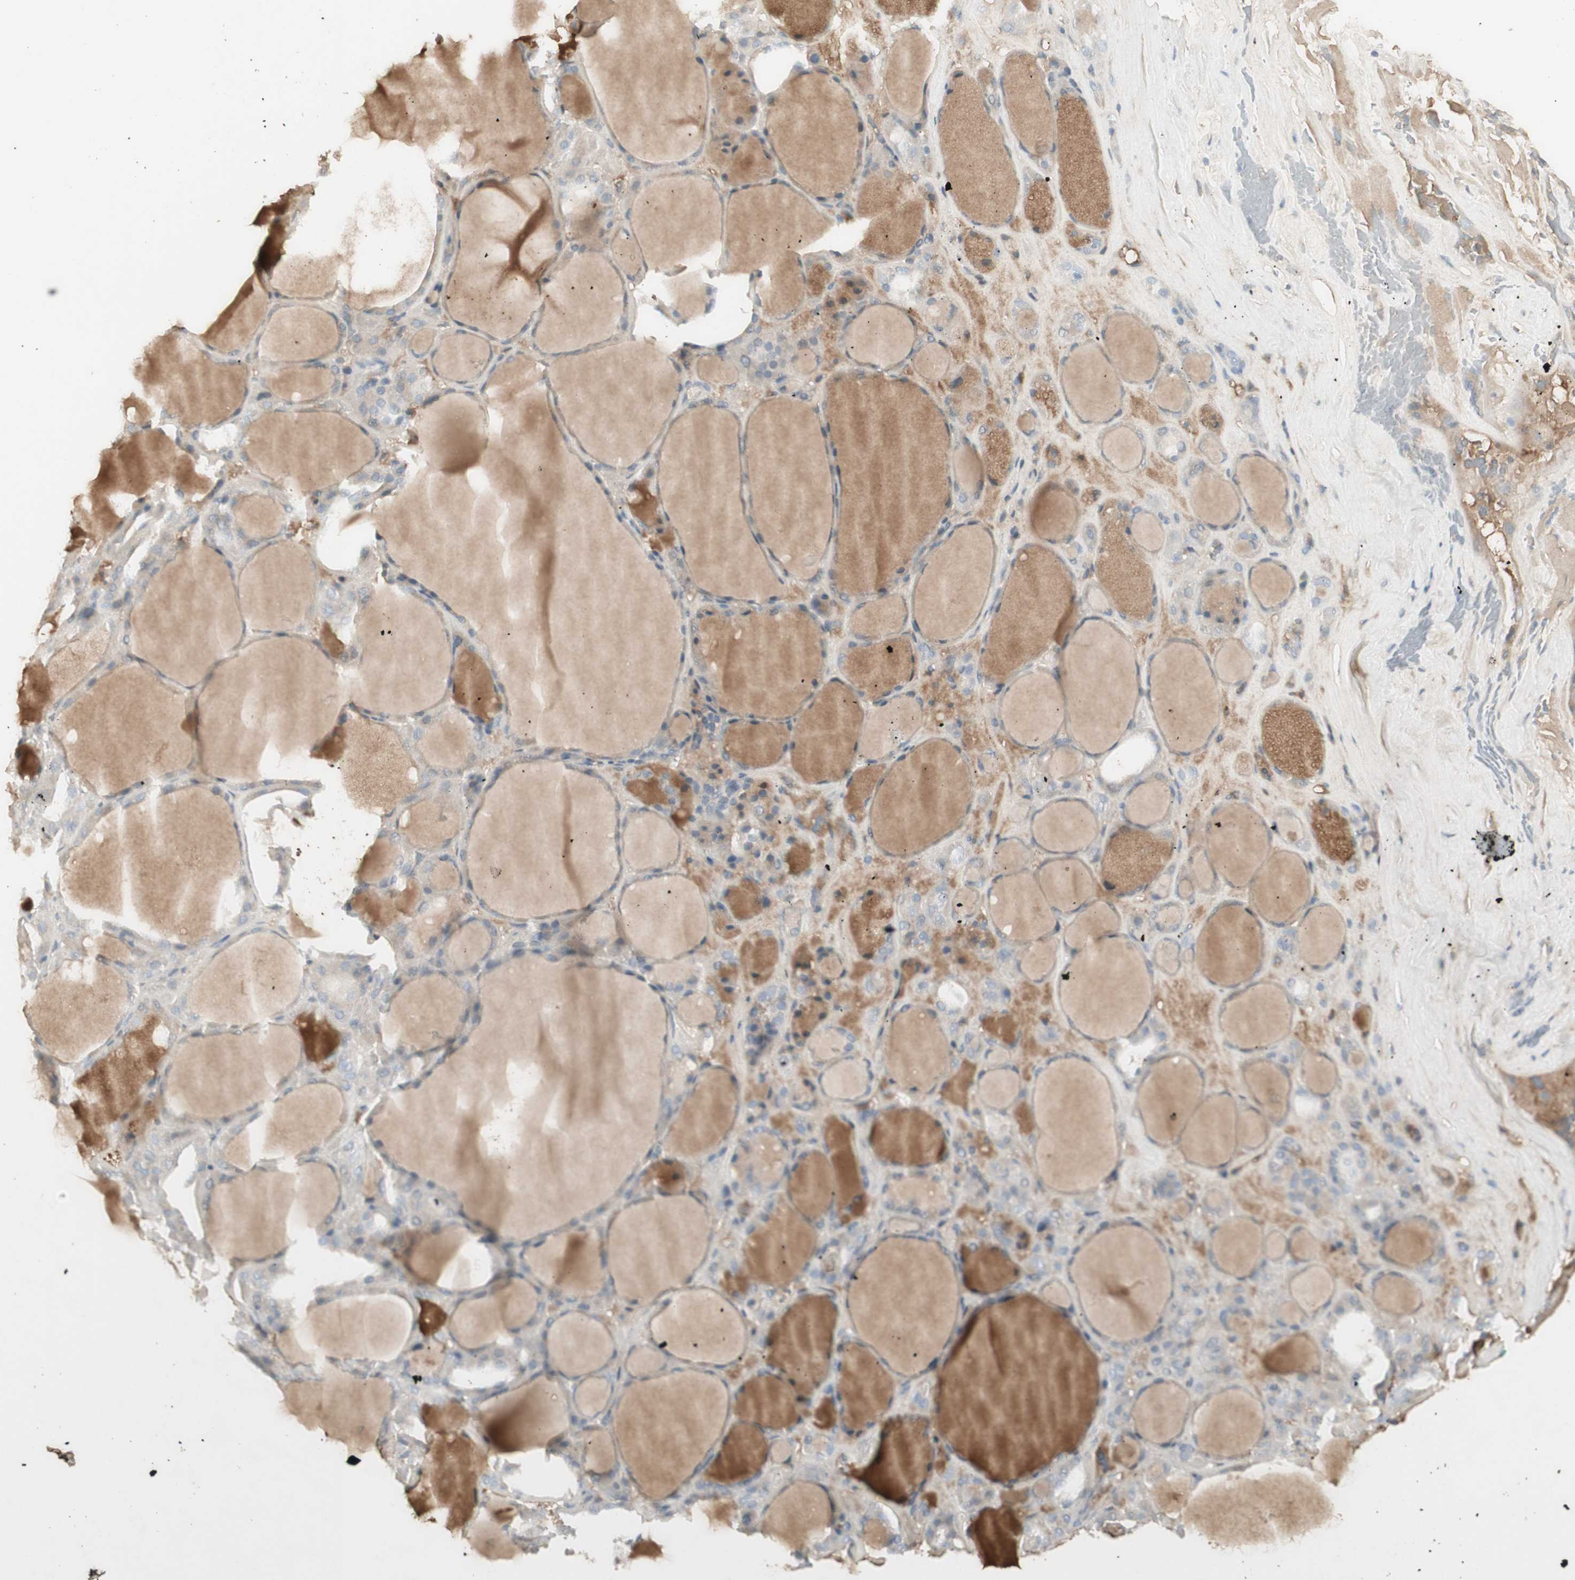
{"staining": {"intensity": "negative", "quantity": "none", "location": "none"}, "tissue": "thyroid gland", "cell_type": "Glandular cells", "image_type": "normal", "snomed": [{"axis": "morphology", "description": "Normal tissue, NOS"}, {"axis": "morphology", "description": "Carcinoma, NOS"}, {"axis": "topography", "description": "Thyroid gland"}], "caption": "A micrograph of human thyroid gland is negative for staining in glandular cells. Brightfield microscopy of immunohistochemistry (IHC) stained with DAB (3,3'-diaminobenzidine) (brown) and hematoxylin (blue), captured at high magnification.", "gene": "IFNG", "patient": {"sex": "female", "age": 86}}